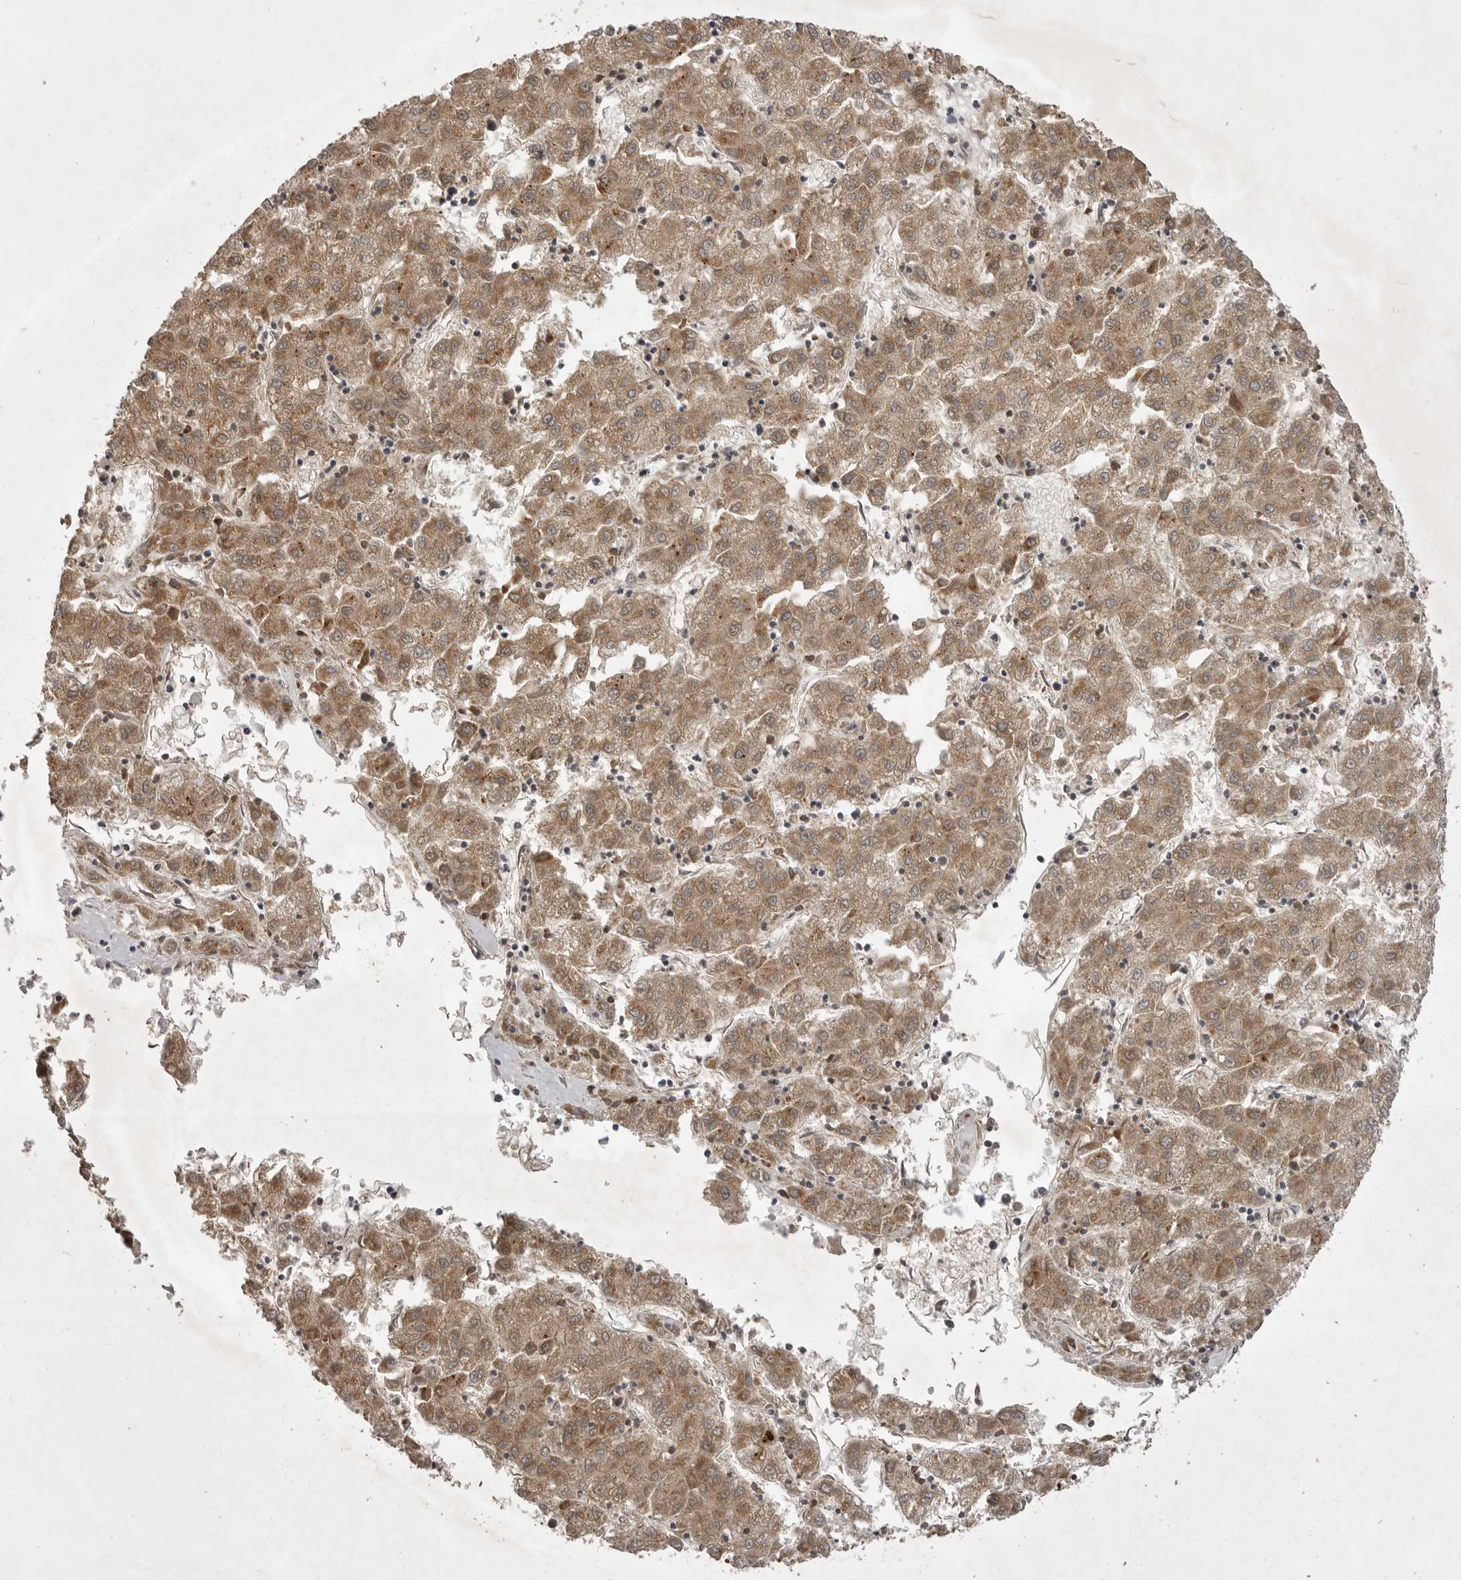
{"staining": {"intensity": "moderate", "quantity": ">75%", "location": "cytoplasmic/membranous"}, "tissue": "liver cancer", "cell_type": "Tumor cells", "image_type": "cancer", "snomed": [{"axis": "morphology", "description": "Carcinoma, Hepatocellular, NOS"}, {"axis": "topography", "description": "Liver"}], "caption": "Immunohistochemical staining of human hepatocellular carcinoma (liver) reveals medium levels of moderate cytoplasmic/membranous positivity in approximately >75% of tumor cells.", "gene": "STK24", "patient": {"sex": "male", "age": 72}}